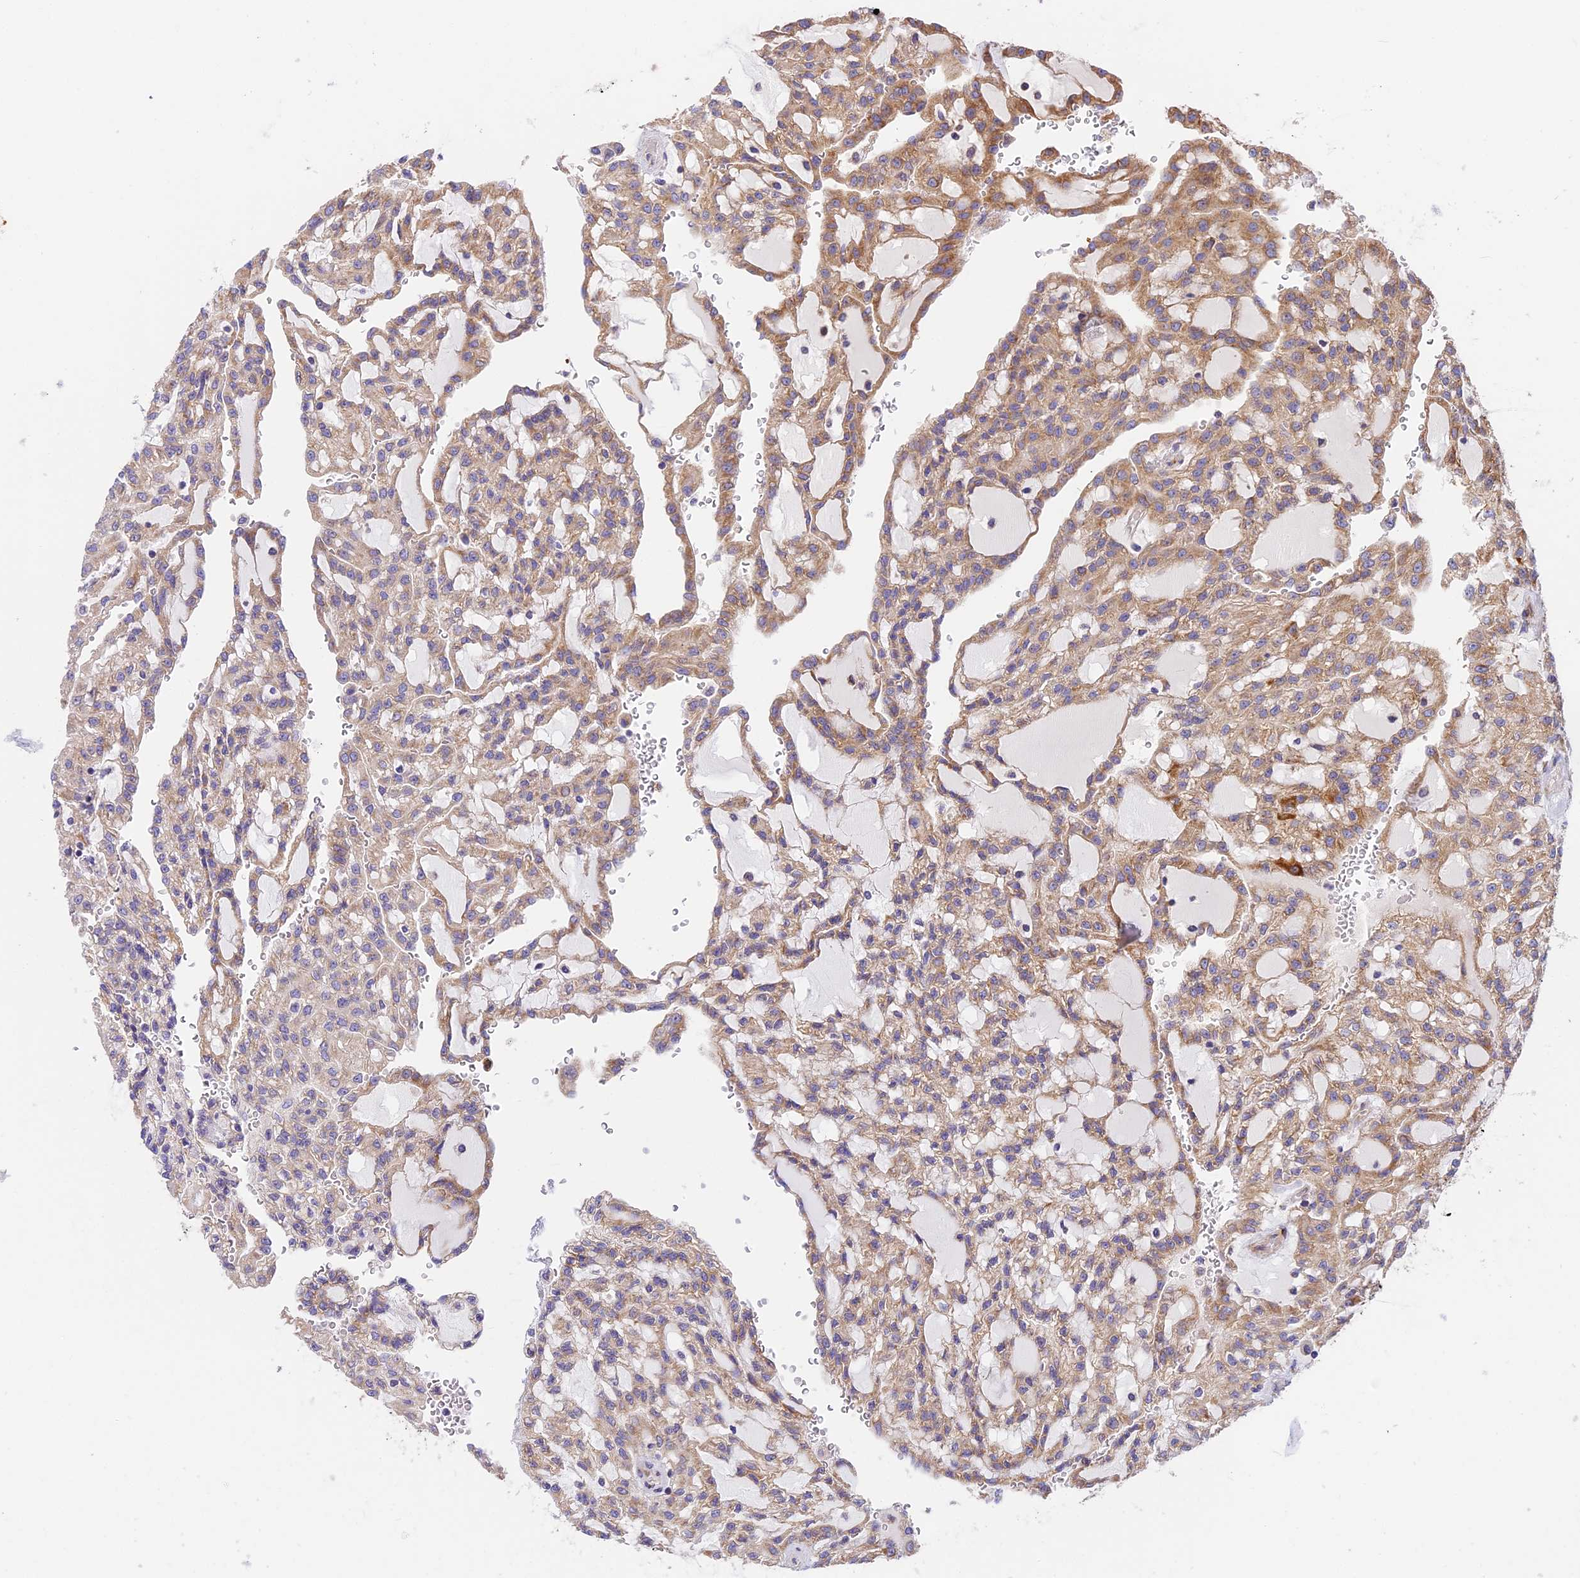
{"staining": {"intensity": "moderate", "quantity": ">75%", "location": "cytoplasmic/membranous"}, "tissue": "renal cancer", "cell_type": "Tumor cells", "image_type": "cancer", "snomed": [{"axis": "morphology", "description": "Adenocarcinoma, NOS"}, {"axis": "topography", "description": "Kidney"}], "caption": "Protein staining demonstrates moderate cytoplasmic/membranous expression in approximately >75% of tumor cells in renal adenocarcinoma.", "gene": "MRAS", "patient": {"sex": "male", "age": 63}}